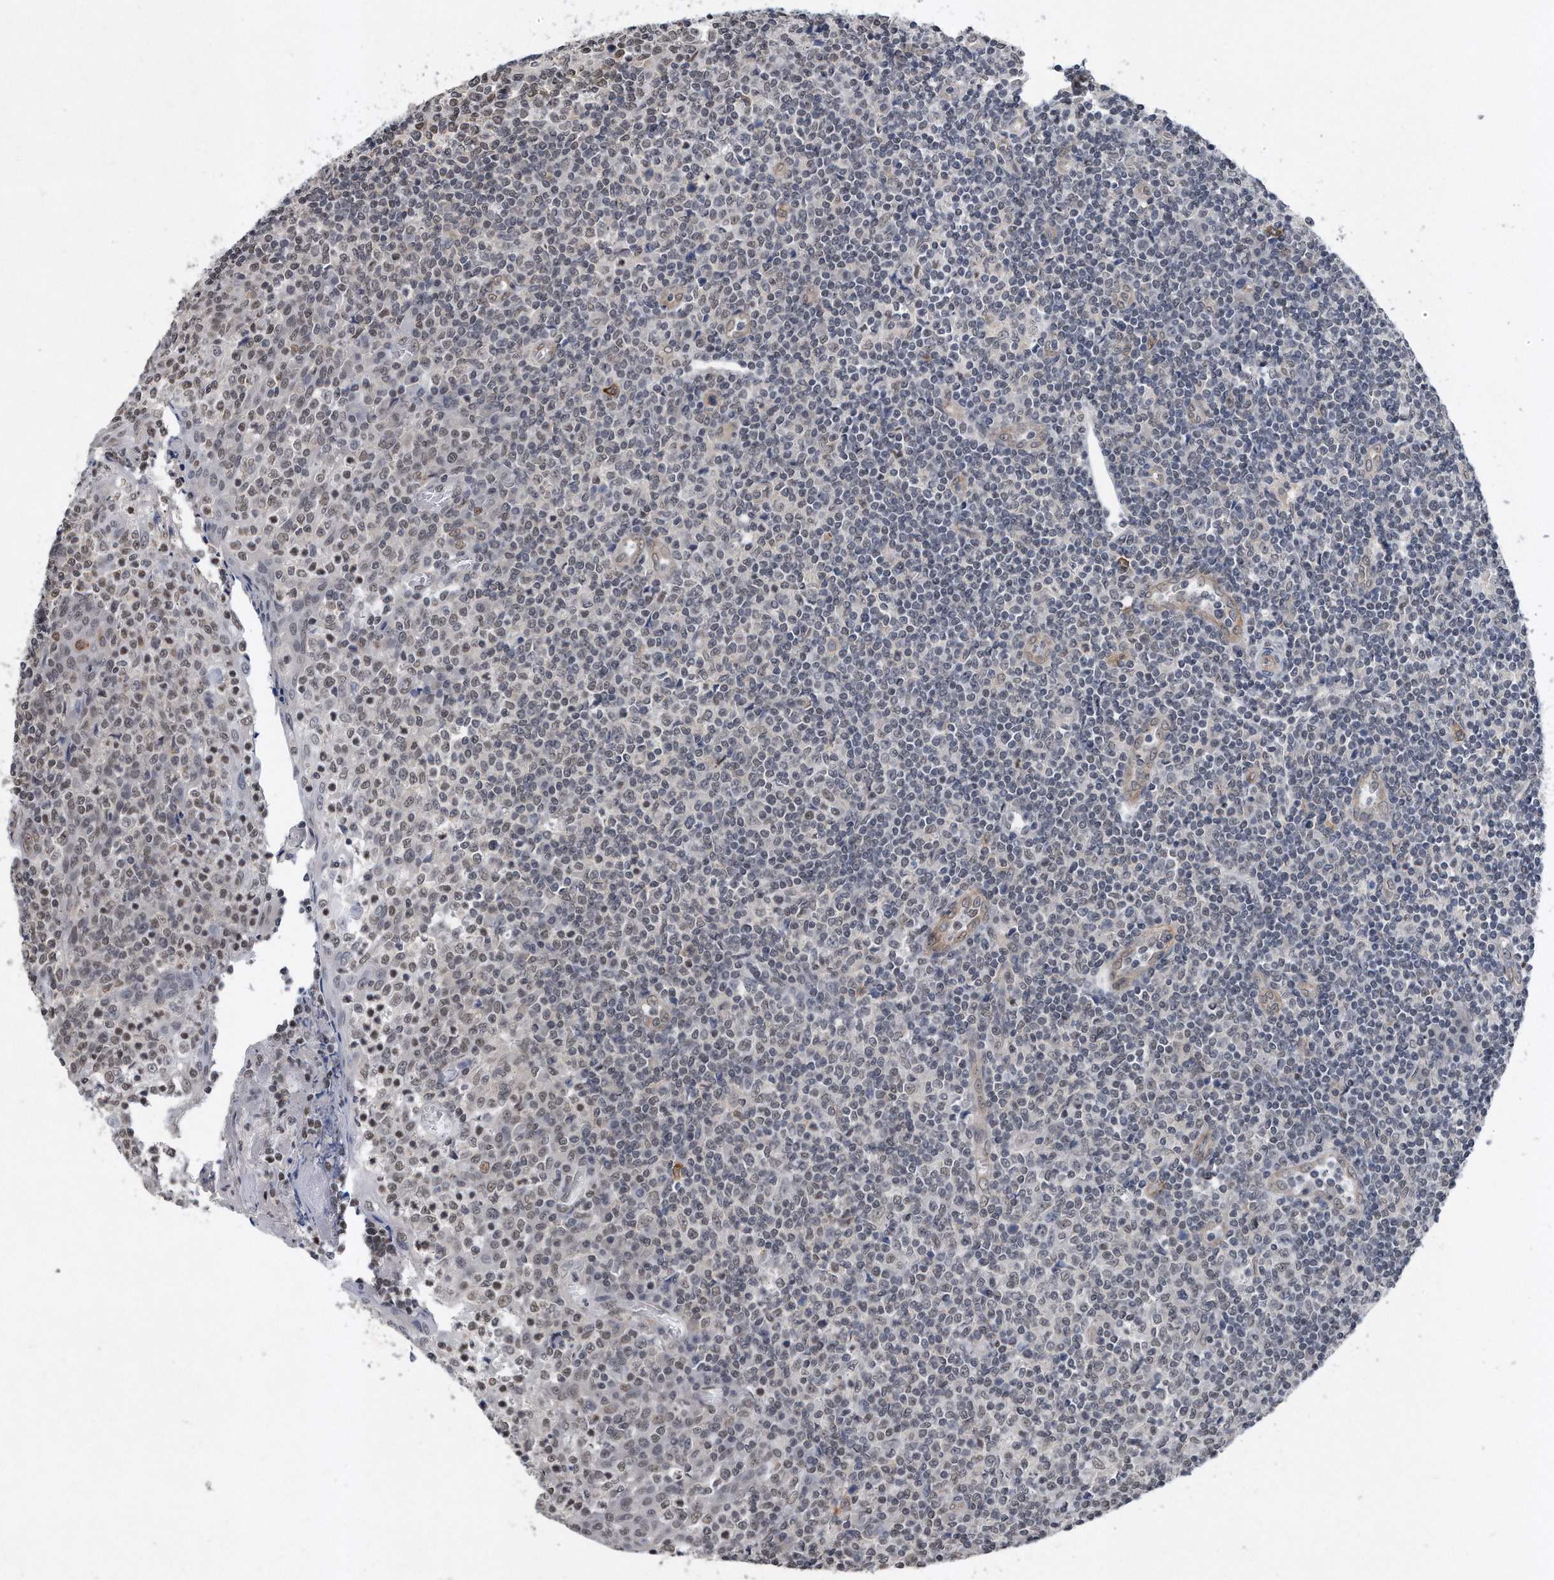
{"staining": {"intensity": "negative", "quantity": "none", "location": "none"}, "tissue": "tonsil", "cell_type": "Germinal center cells", "image_type": "normal", "snomed": [{"axis": "morphology", "description": "Normal tissue, NOS"}, {"axis": "topography", "description": "Tonsil"}], "caption": "High magnification brightfield microscopy of benign tonsil stained with DAB (brown) and counterstained with hematoxylin (blue): germinal center cells show no significant staining.", "gene": "TP53INP1", "patient": {"sex": "female", "age": 19}}